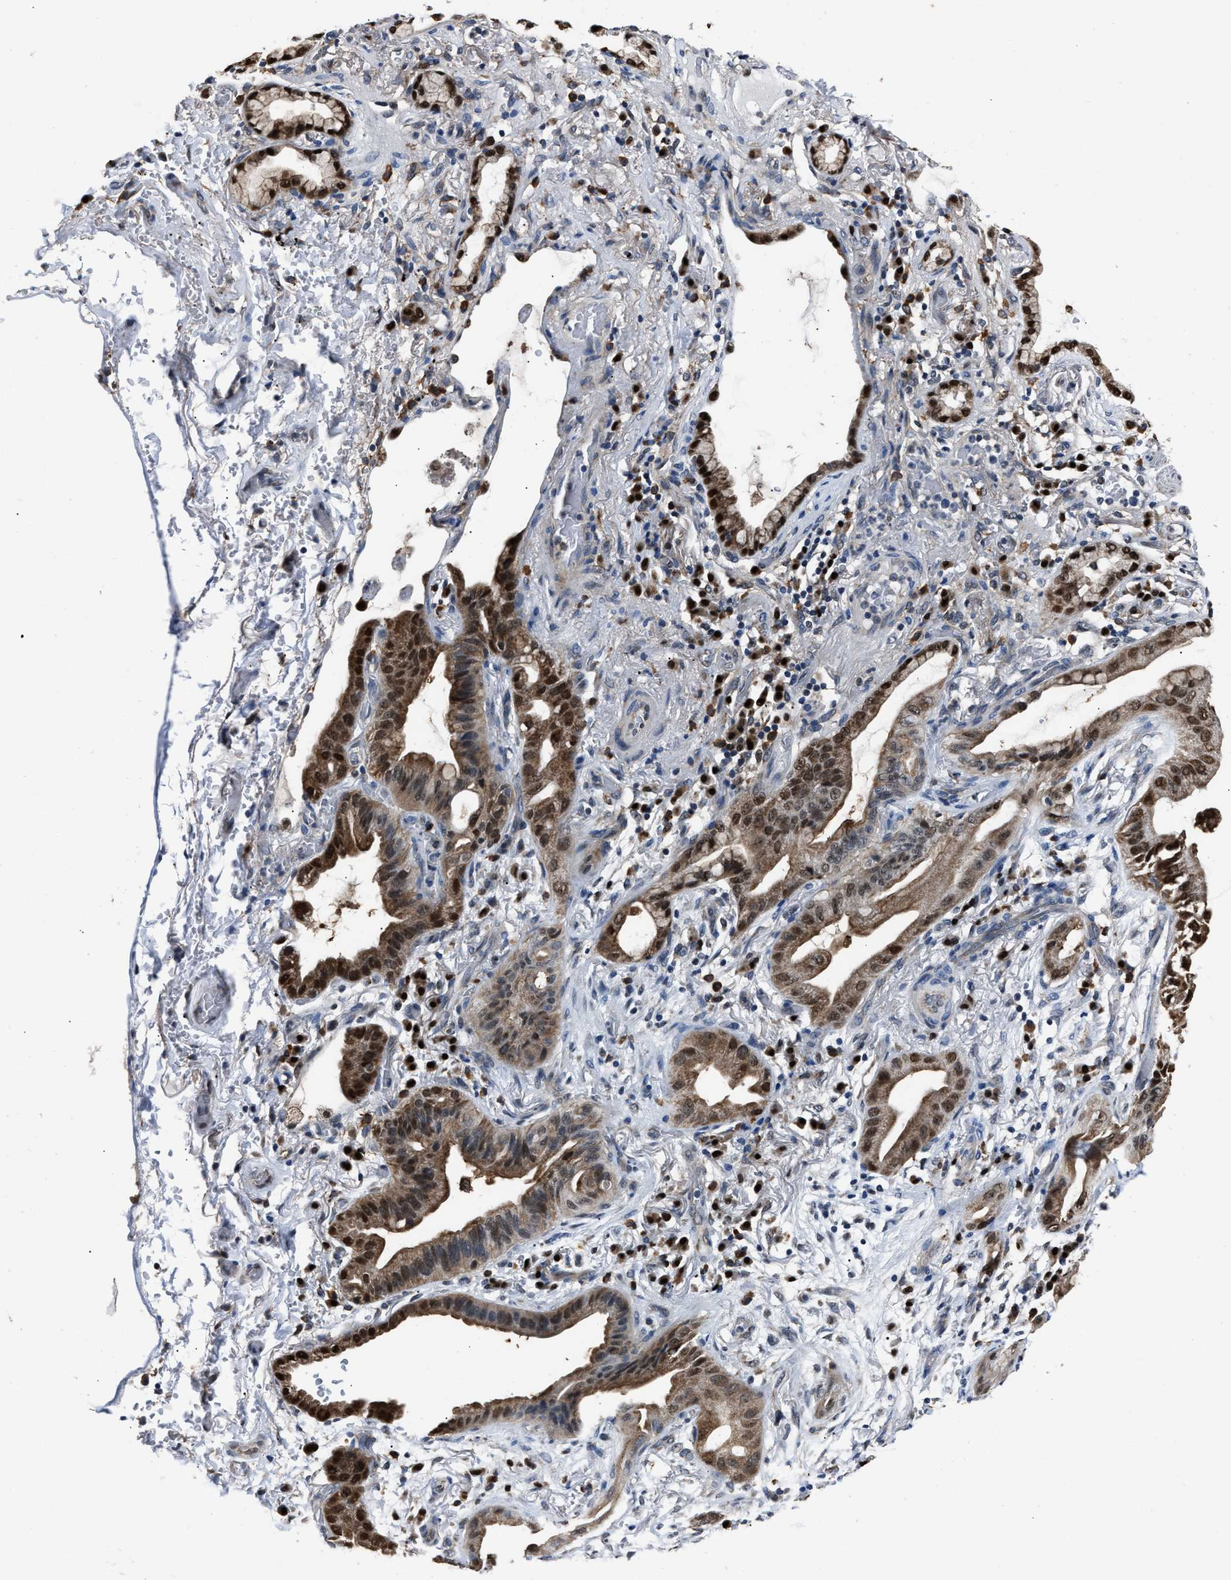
{"staining": {"intensity": "strong", "quantity": "25%-75%", "location": "cytoplasmic/membranous,nuclear"}, "tissue": "lung cancer", "cell_type": "Tumor cells", "image_type": "cancer", "snomed": [{"axis": "morphology", "description": "Normal tissue, NOS"}, {"axis": "morphology", "description": "Adenocarcinoma, NOS"}, {"axis": "topography", "description": "Bronchus"}, {"axis": "topography", "description": "Lung"}], "caption": "Lung adenocarcinoma stained for a protein (brown) shows strong cytoplasmic/membranous and nuclear positive positivity in about 25%-75% of tumor cells.", "gene": "NSUN5", "patient": {"sex": "female", "age": 70}}